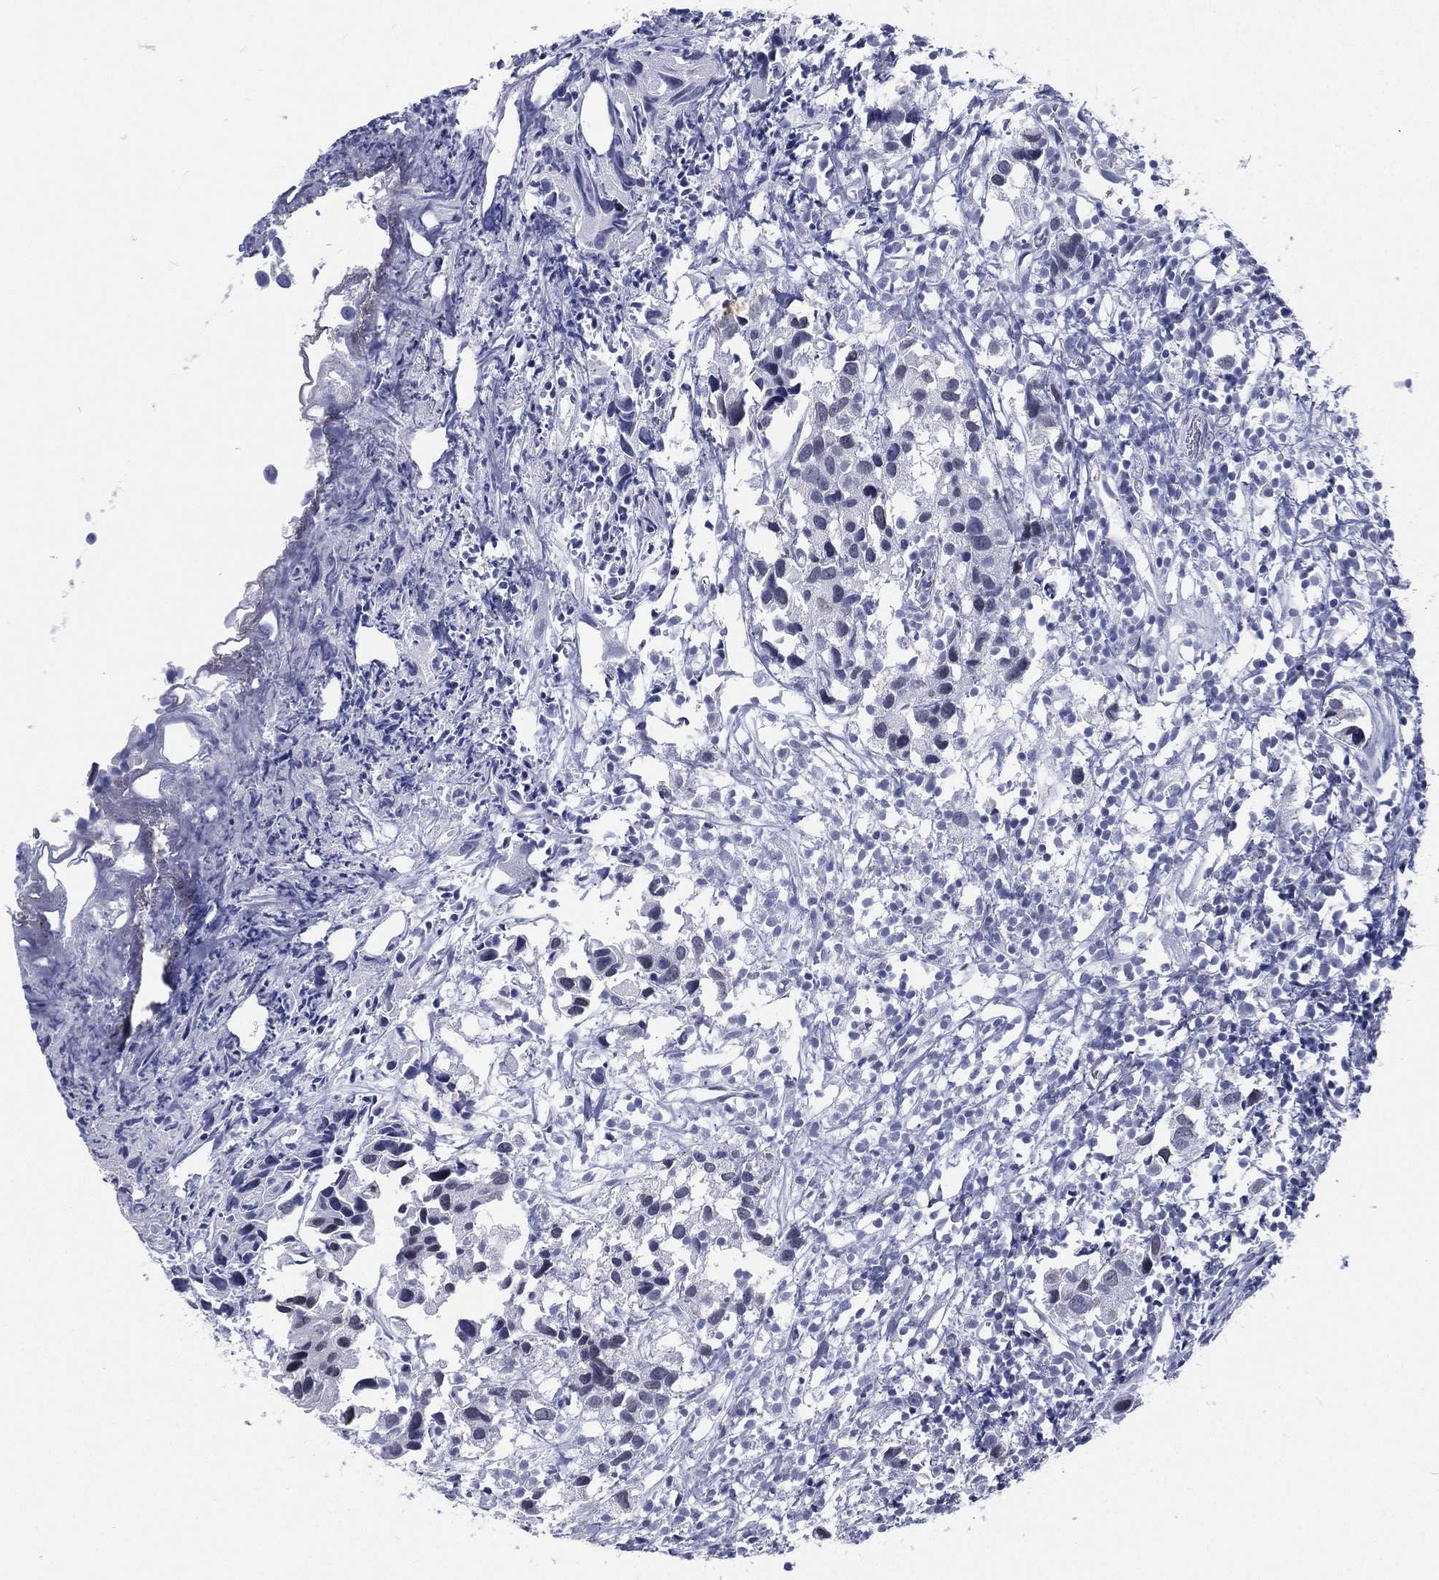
{"staining": {"intensity": "negative", "quantity": "none", "location": "none"}, "tissue": "urothelial cancer", "cell_type": "Tumor cells", "image_type": "cancer", "snomed": [{"axis": "morphology", "description": "Urothelial carcinoma, High grade"}, {"axis": "topography", "description": "Urinary bladder"}], "caption": "This is an immunohistochemistry (IHC) image of urothelial carcinoma (high-grade). There is no expression in tumor cells.", "gene": "RSPH4A", "patient": {"sex": "male", "age": 79}}